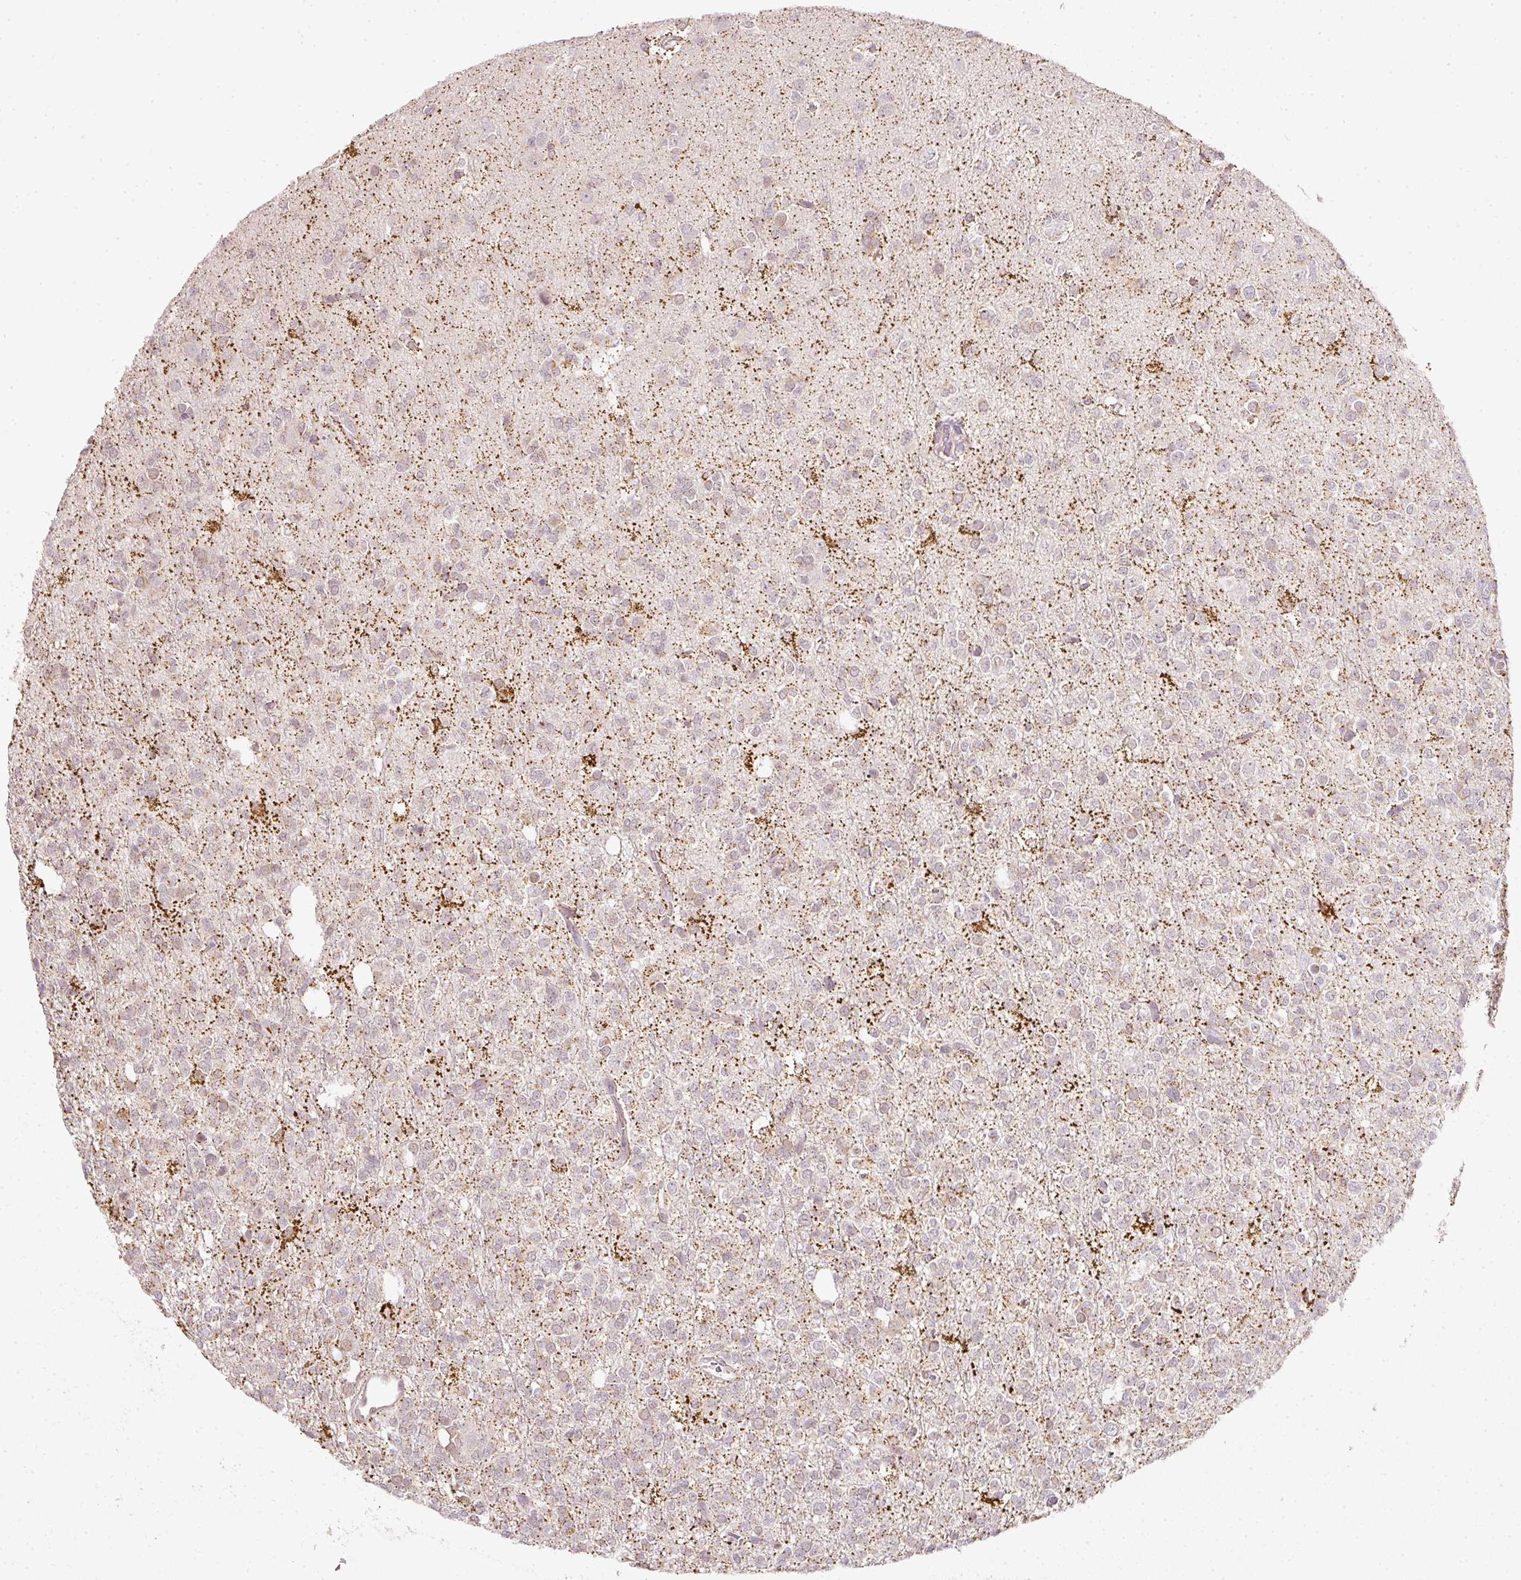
{"staining": {"intensity": "weak", "quantity": "<25%", "location": "cytoplasmic/membranous"}, "tissue": "glioma", "cell_type": "Tumor cells", "image_type": "cancer", "snomed": [{"axis": "morphology", "description": "Glioma, malignant, Low grade"}, {"axis": "topography", "description": "Brain"}], "caption": "Immunohistochemistry image of neoplastic tissue: human glioma stained with DAB (3,3'-diaminobenzidine) demonstrates no significant protein positivity in tumor cells. (Brightfield microscopy of DAB (3,3'-diaminobenzidine) immunohistochemistry at high magnification).", "gene": "FSTL3", "patient": {"sex": "female", "age": 33}}